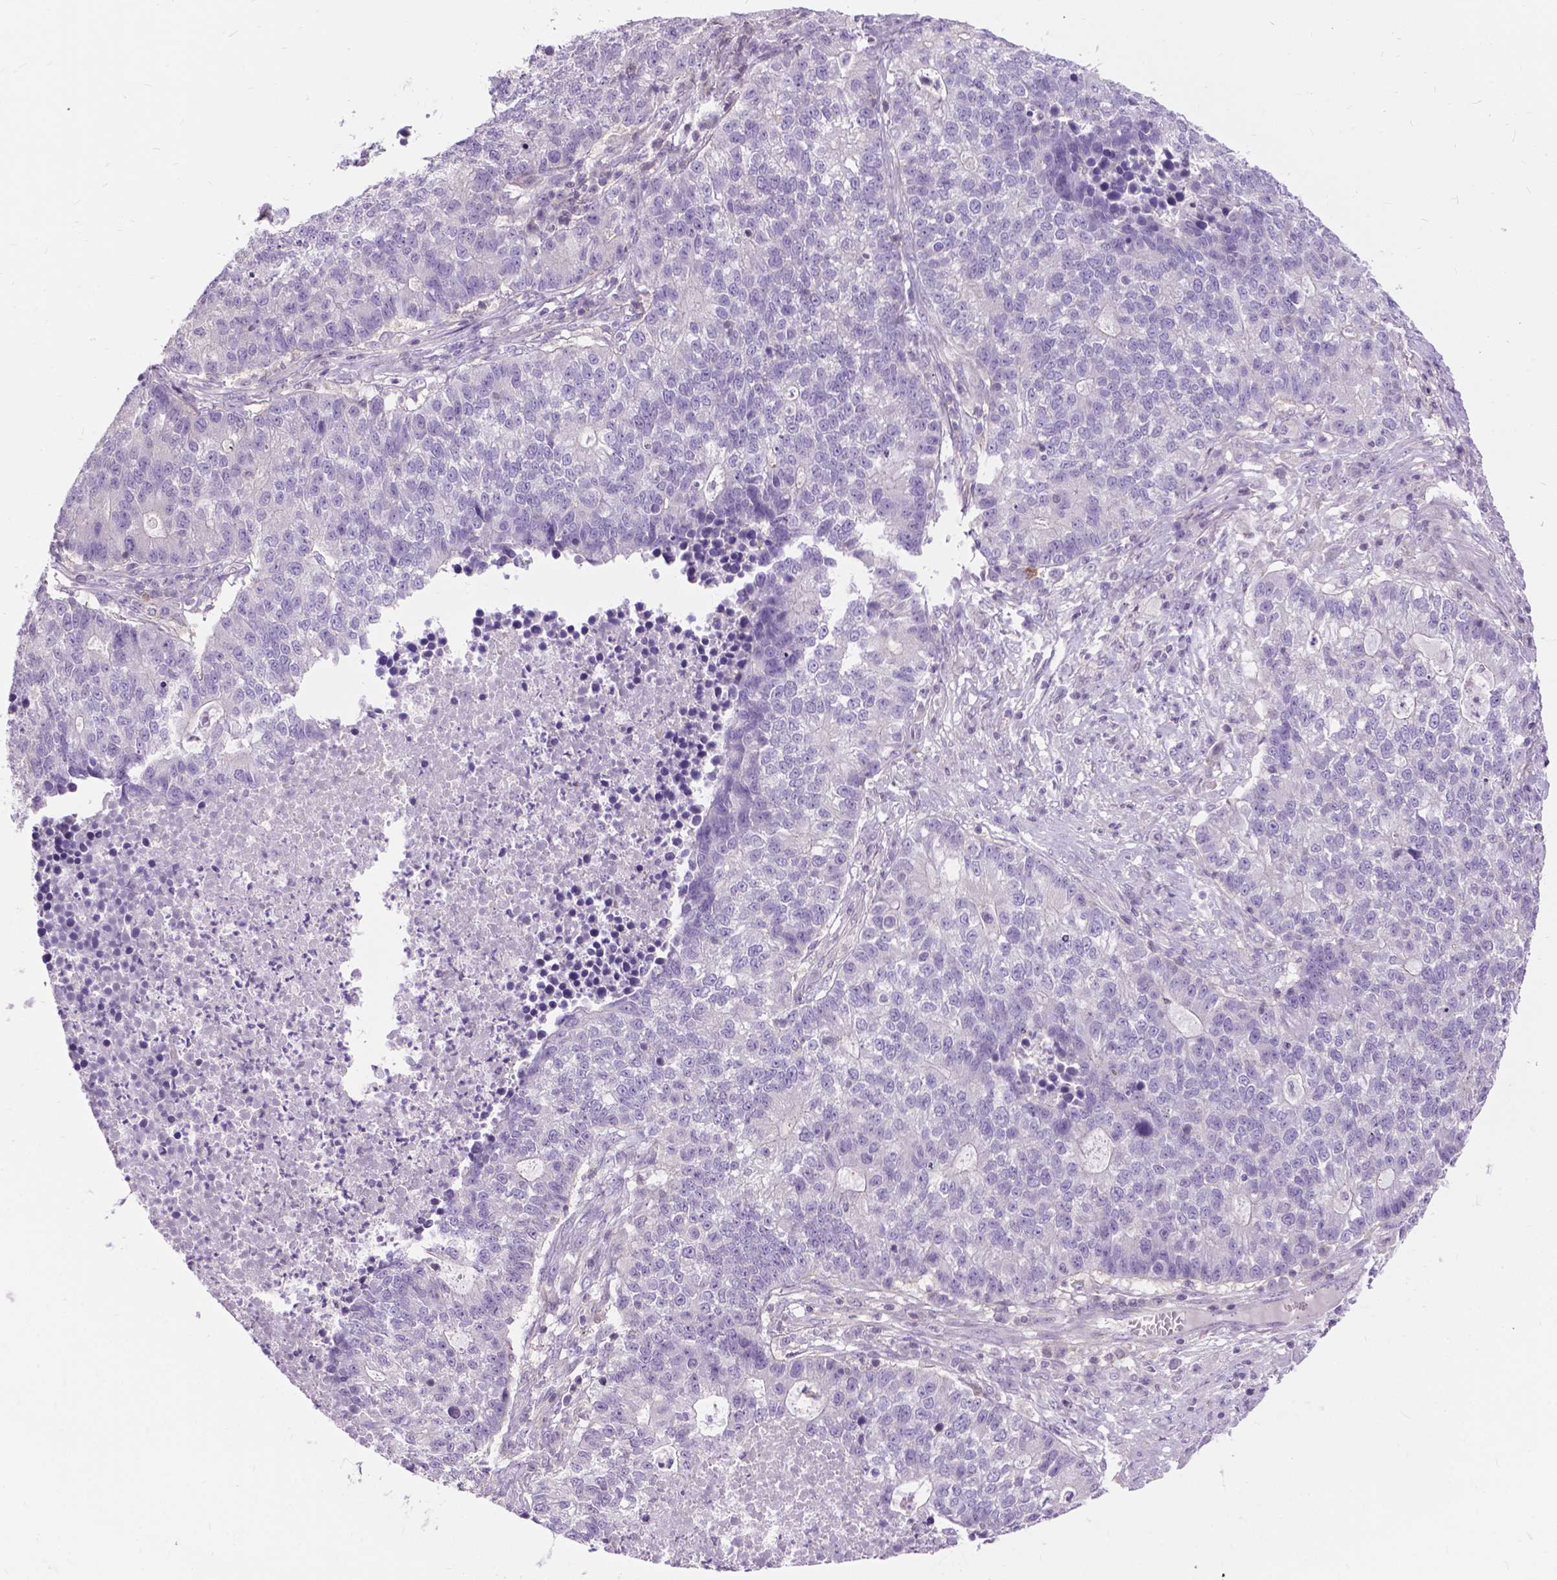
{"staining": {"intensity": "negative", "quantity": "none", "location": "none"}, "tissue": "lung cancer", "cell_type": "Tumor cells", "image_type": "cancer", "snomed": [{"axis": "morphology", "description": "Adenocarcinoma, NOS"}, {"axis": "topography", "description": "Lung"}], "caption": "This is a image of immunohistochemistry (IHC) staining of adenocarcinoma (lung), which shows no positivity in tumor cells. The staining was performed using DAB (3,3'-diaminobenzidine) to visualize the protein expression in brown, while the nuclei were stained in blue with hematoxylin (Magnification: 20x).", "gene": "JAK3", "patient": {"sex": "male", "age": 57}}